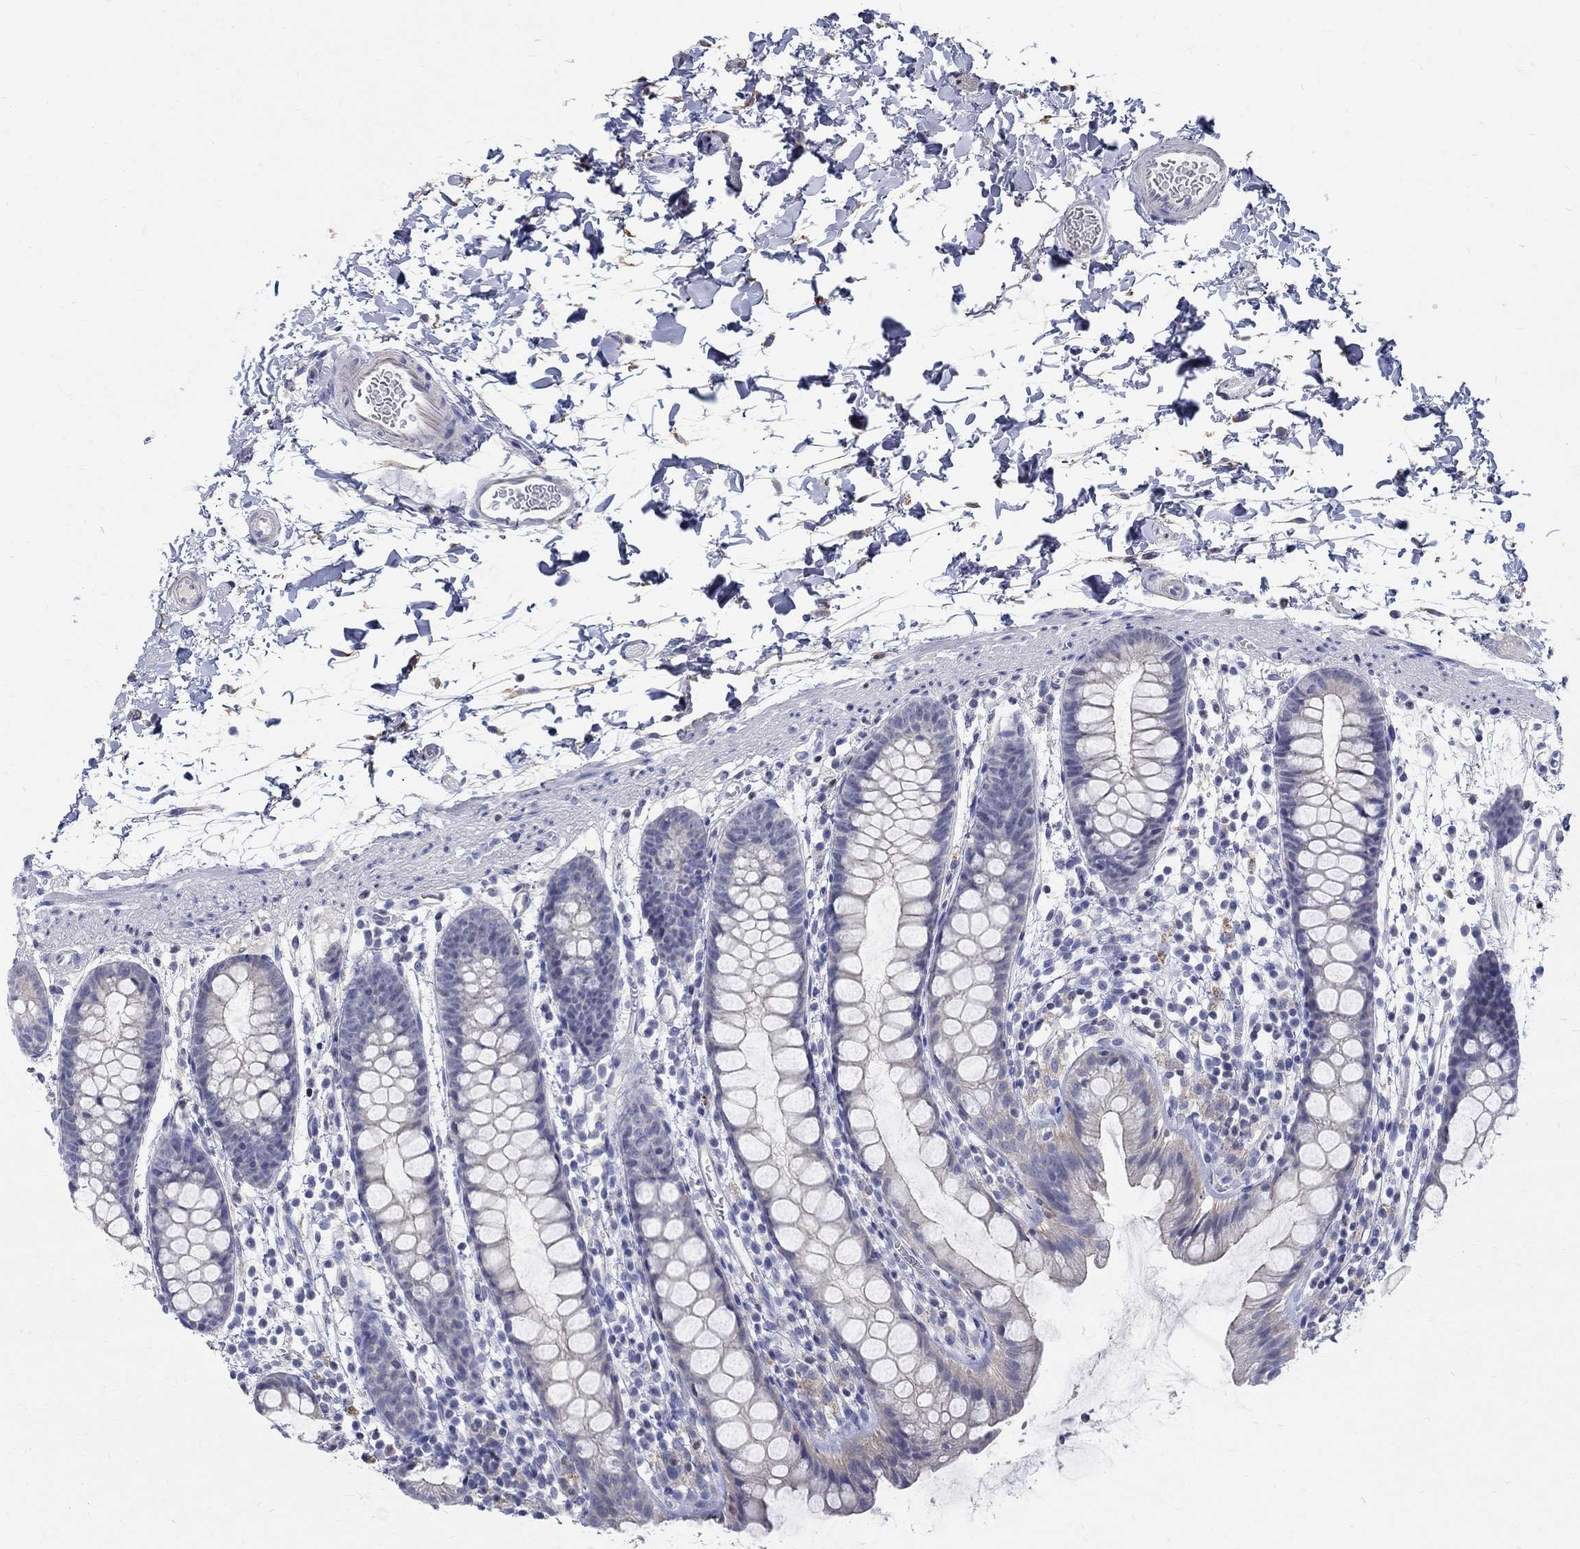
{"staining": {"intensity": "weak", "quantity": "<25%", "location": "cytoplasmic/membranous"}, "tissue": "rectum", "cell_type": "Glandular cells", "image_type": "normal", "snomed": [{"axis": "morphology", "description": "Normal tissue, NOS"}, {"axis": "topography", "description": "Rectum"}], "caption": "Immunohistochemistry (IHC) histopathology image of benign human rectum stained for a protein (brown), which exhibits no staining in glandular cells.", "gene": "SOX2", "patient": {"sex": "male", "age": 57}}